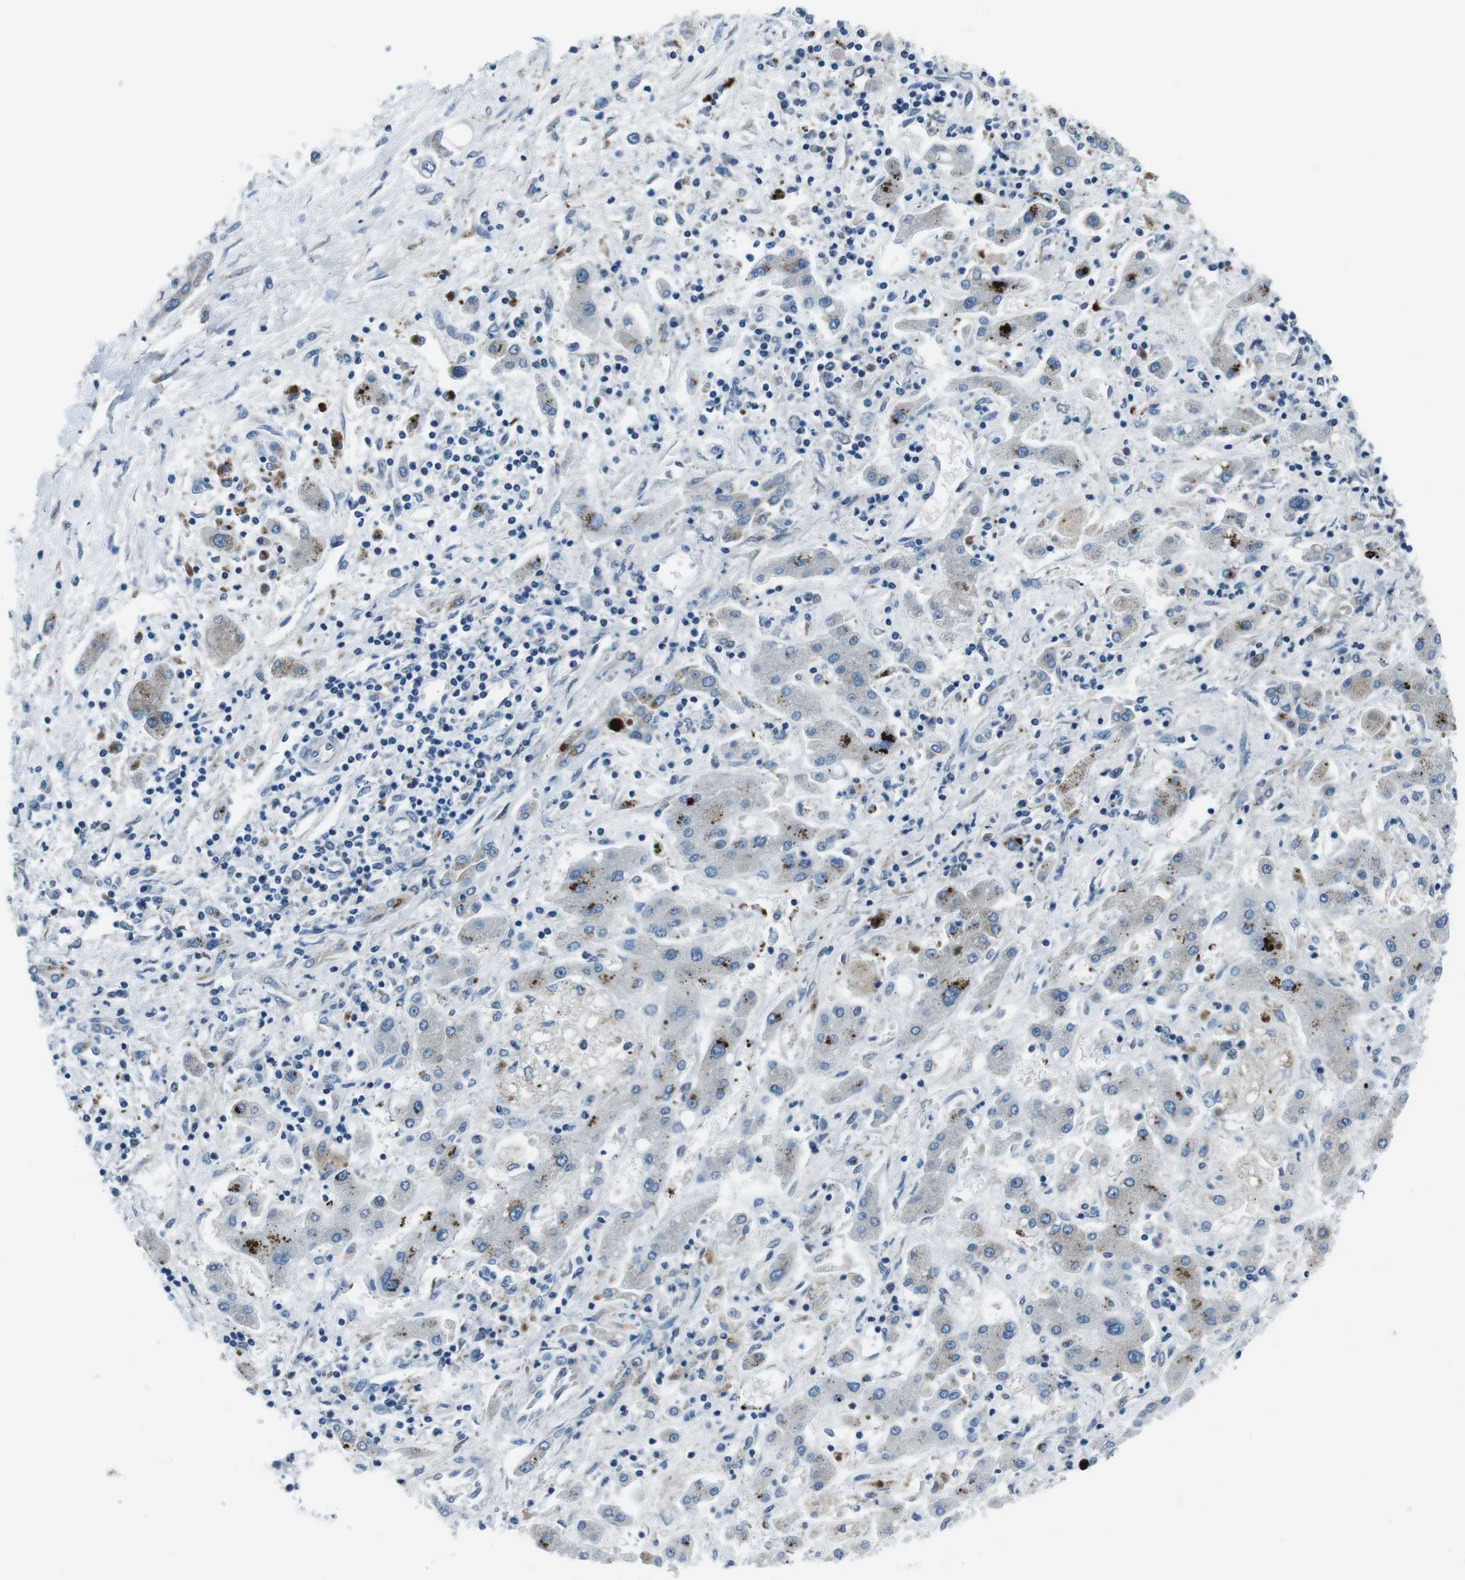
{"staining": {"intensity": "negative", "quantity": "none", "location": "none"}, "tissue": "liver cancer", "cell_type": "Tumor cells", "image_type": "cancer", "snomed": [{"axis": "morphology", "description": "Cholangiocarcinoma"}, {"axis": "topography", "description": "Liver"}], "caption": "Immunohistochemistry histopathology image of human liver cancer (cholangiocarcinoma) stained for a protein (brown), which exhibits no expression in tumor cells. (DAB (3,3'-diaminobenzidine) IHC visualized using brightfield microscopy, high magnification).", "gene": "NUCB2", "patient": {"sex": "male", "age": 50}}